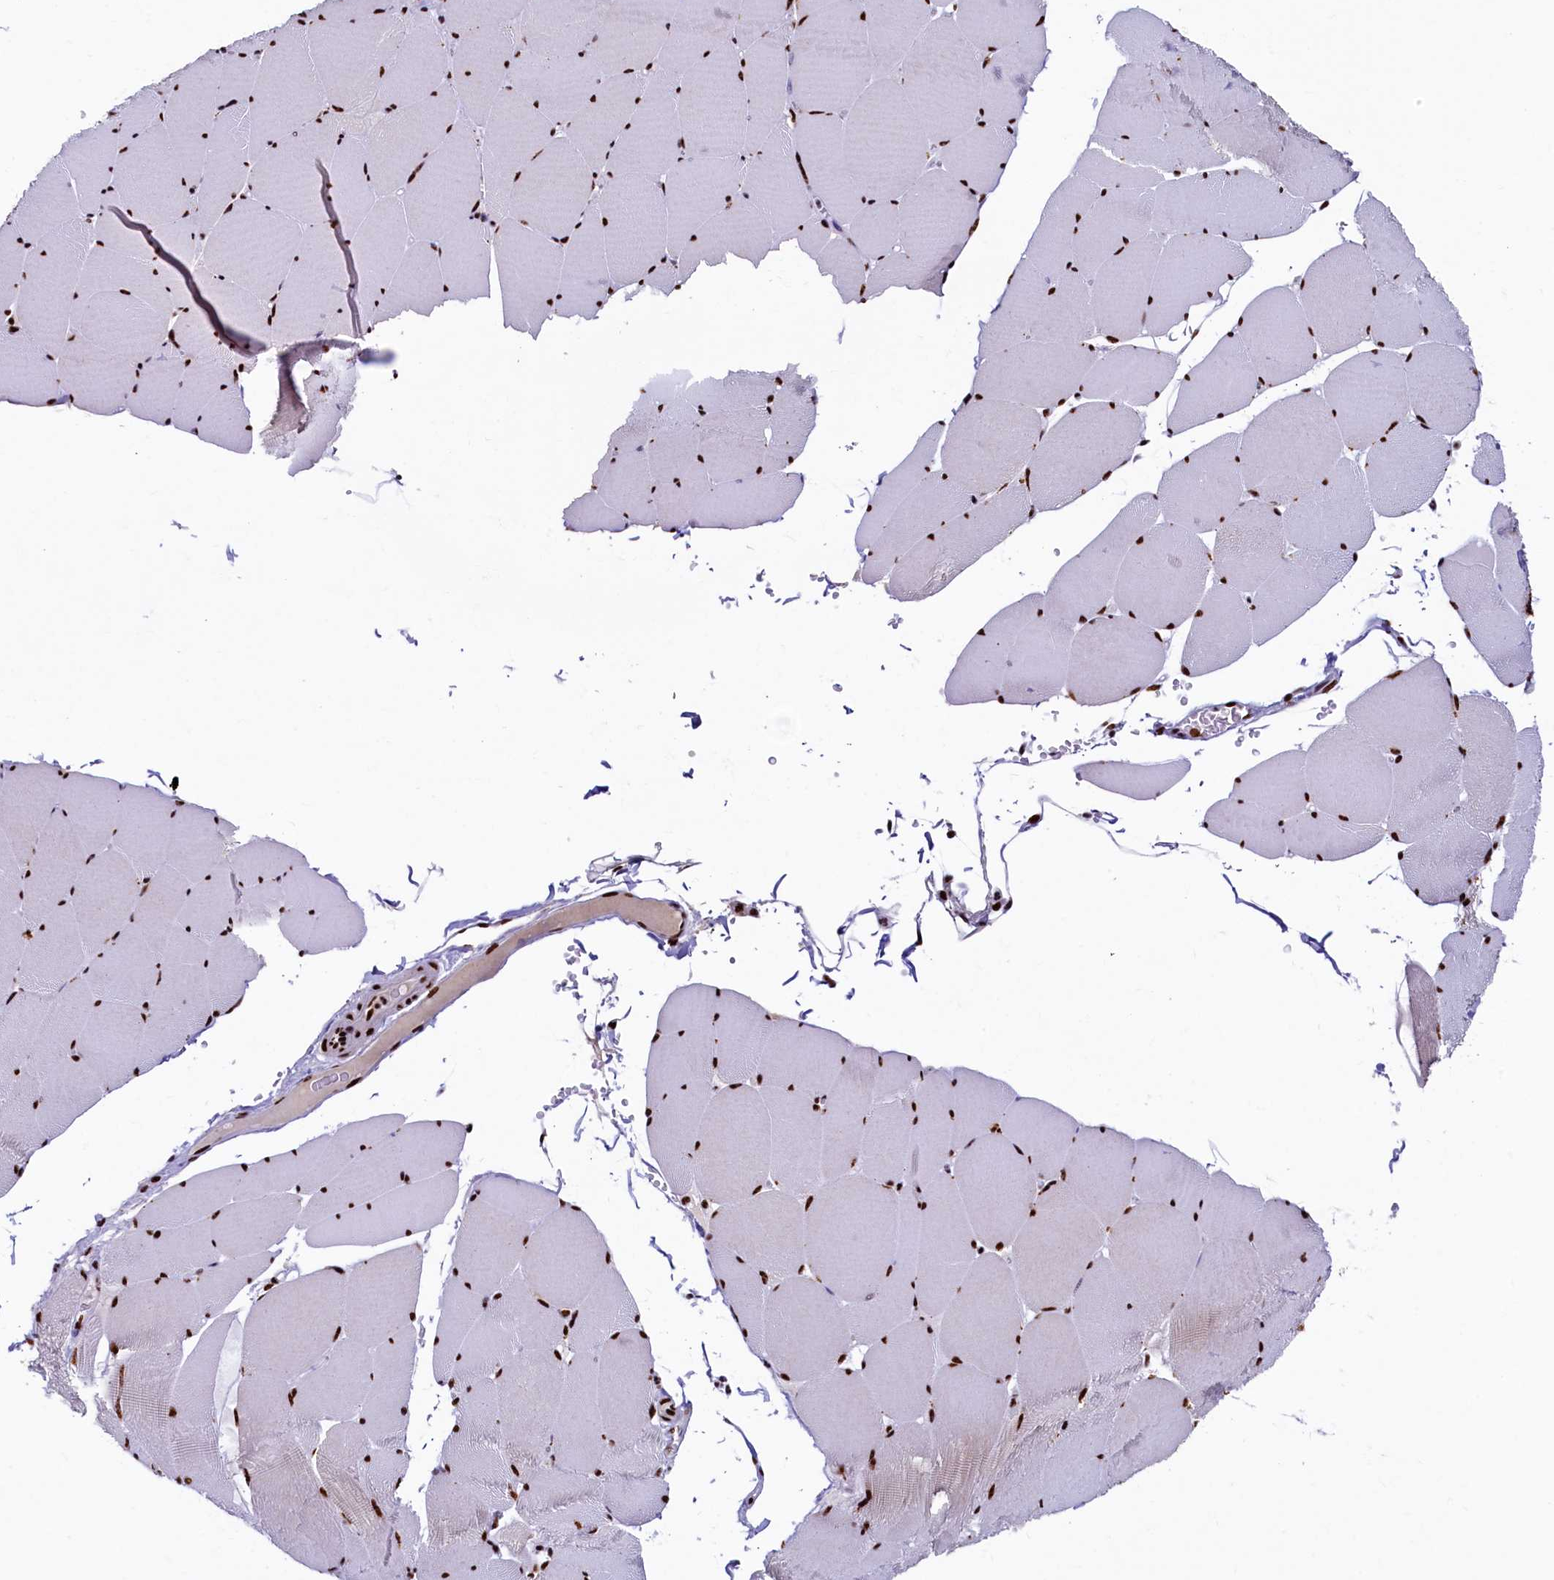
{"staining": {"intensity": "strong", "quantity": "25%-75%", "location": "nuclear"}, "tissue": "skeletal muscle", "cell_type": "Myocytes", "image_type": "normal", "snomed": [{"axis": "morphology", "description": "Normal tissue, NOS"}, {"axis": "topography", "description": "Skeletal muscle"}, {"axis": "topography", "description": "Head-Neck"}], "caption": "An IHC photomicrograph of normal tissue is shown. Protein staining in brown labels strong nuclear positivity in skeletal muscle within myocytes. Nuclei are stained in blue.", "gene": "SRRM2", "patient": {"sex": "male", "age": 66}}